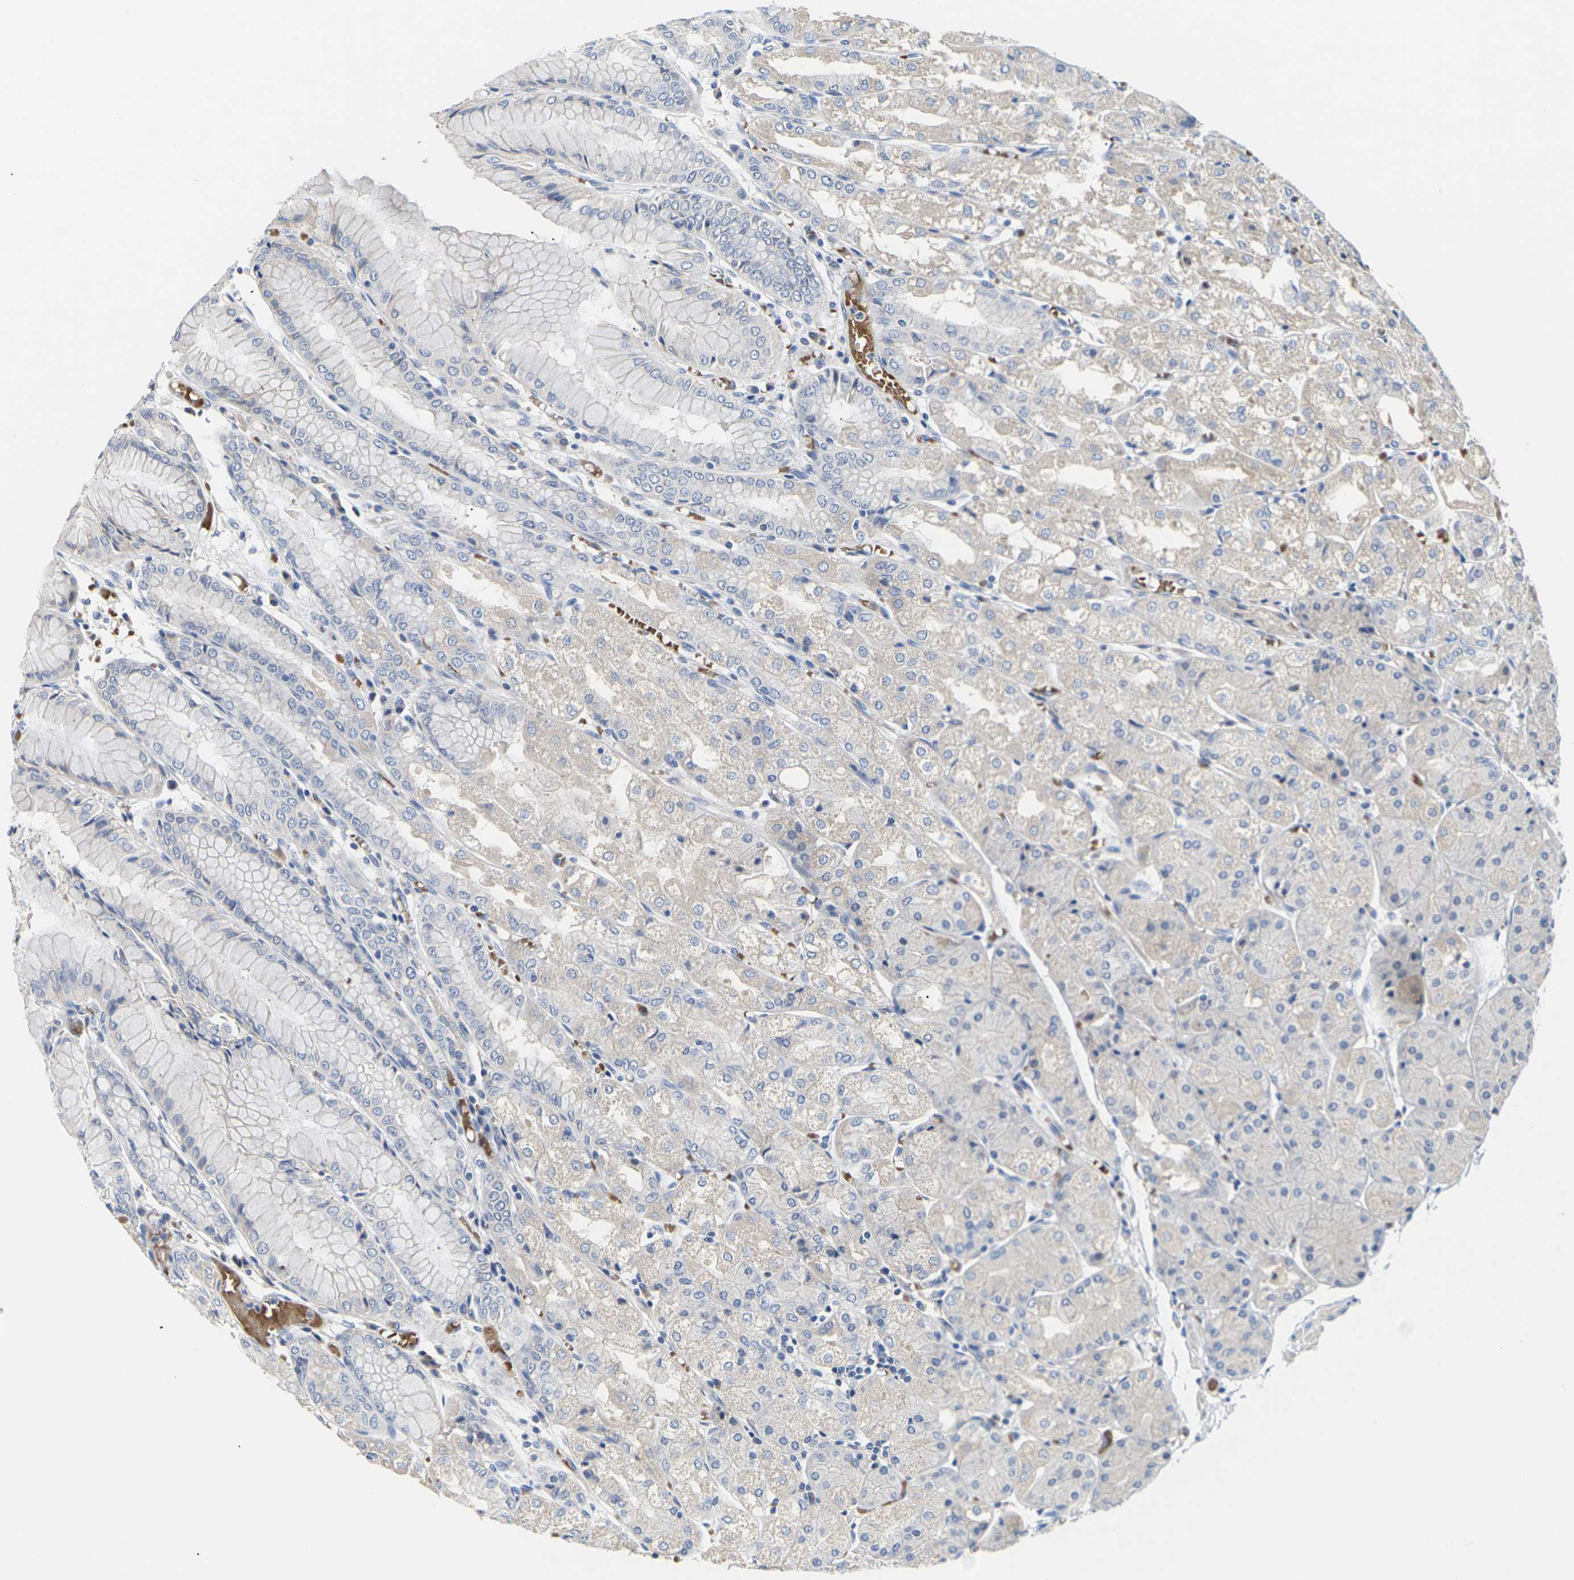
{"staining": {"intensity": "weak", "quantity": "25%-75%", "location": "cytoplasmic/membranous"}, "tissue": "stomach", "cell_type": "Glandular cells", "image_type": "normal", "snomed": [{"axis": "morphology", "description": "Normal tissue, NOS"}, {"axis": "topography", "description": "Stomach, upper"}], "caption": "A low amount of weak cytoplasmic/membranous expression is present in about 25%-75% of glandular cells in normal stomach.", "gene": "TMCO4", "patient": {"sex": "male", "age": 72}}